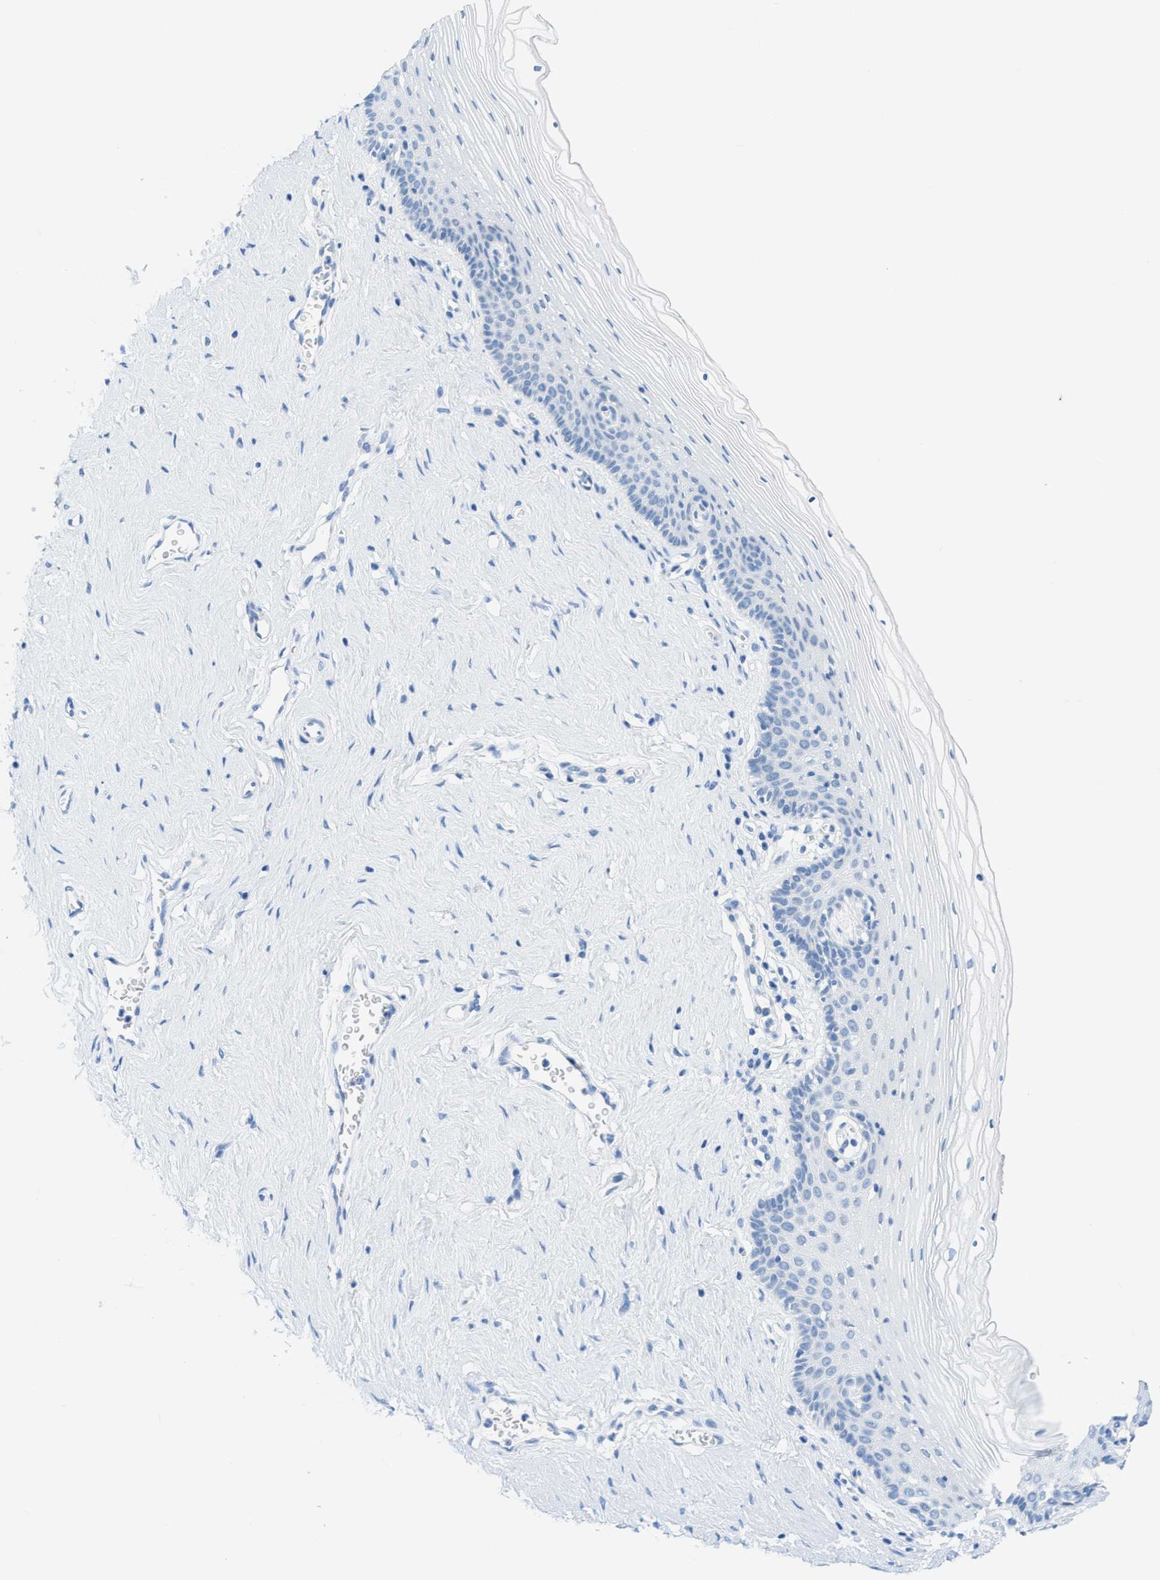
{"staining": {"intensity": "negative", "quantity": "none", "location": "none"}, "tissue": "vagina", "cell_type": "Squamous epithelial cells", "image_type": "normal", "snomed": [{"axis": "morphology", "description": "Normal tissue, NOS"}, {"axis": "topography", "description": "Vagina"}], "caption": "The micrograph reveals no significant positivity in squamous epithelial cells of vagina.", "gene": "FDCSP", "patient": {"sex": "female", "age": 32}}